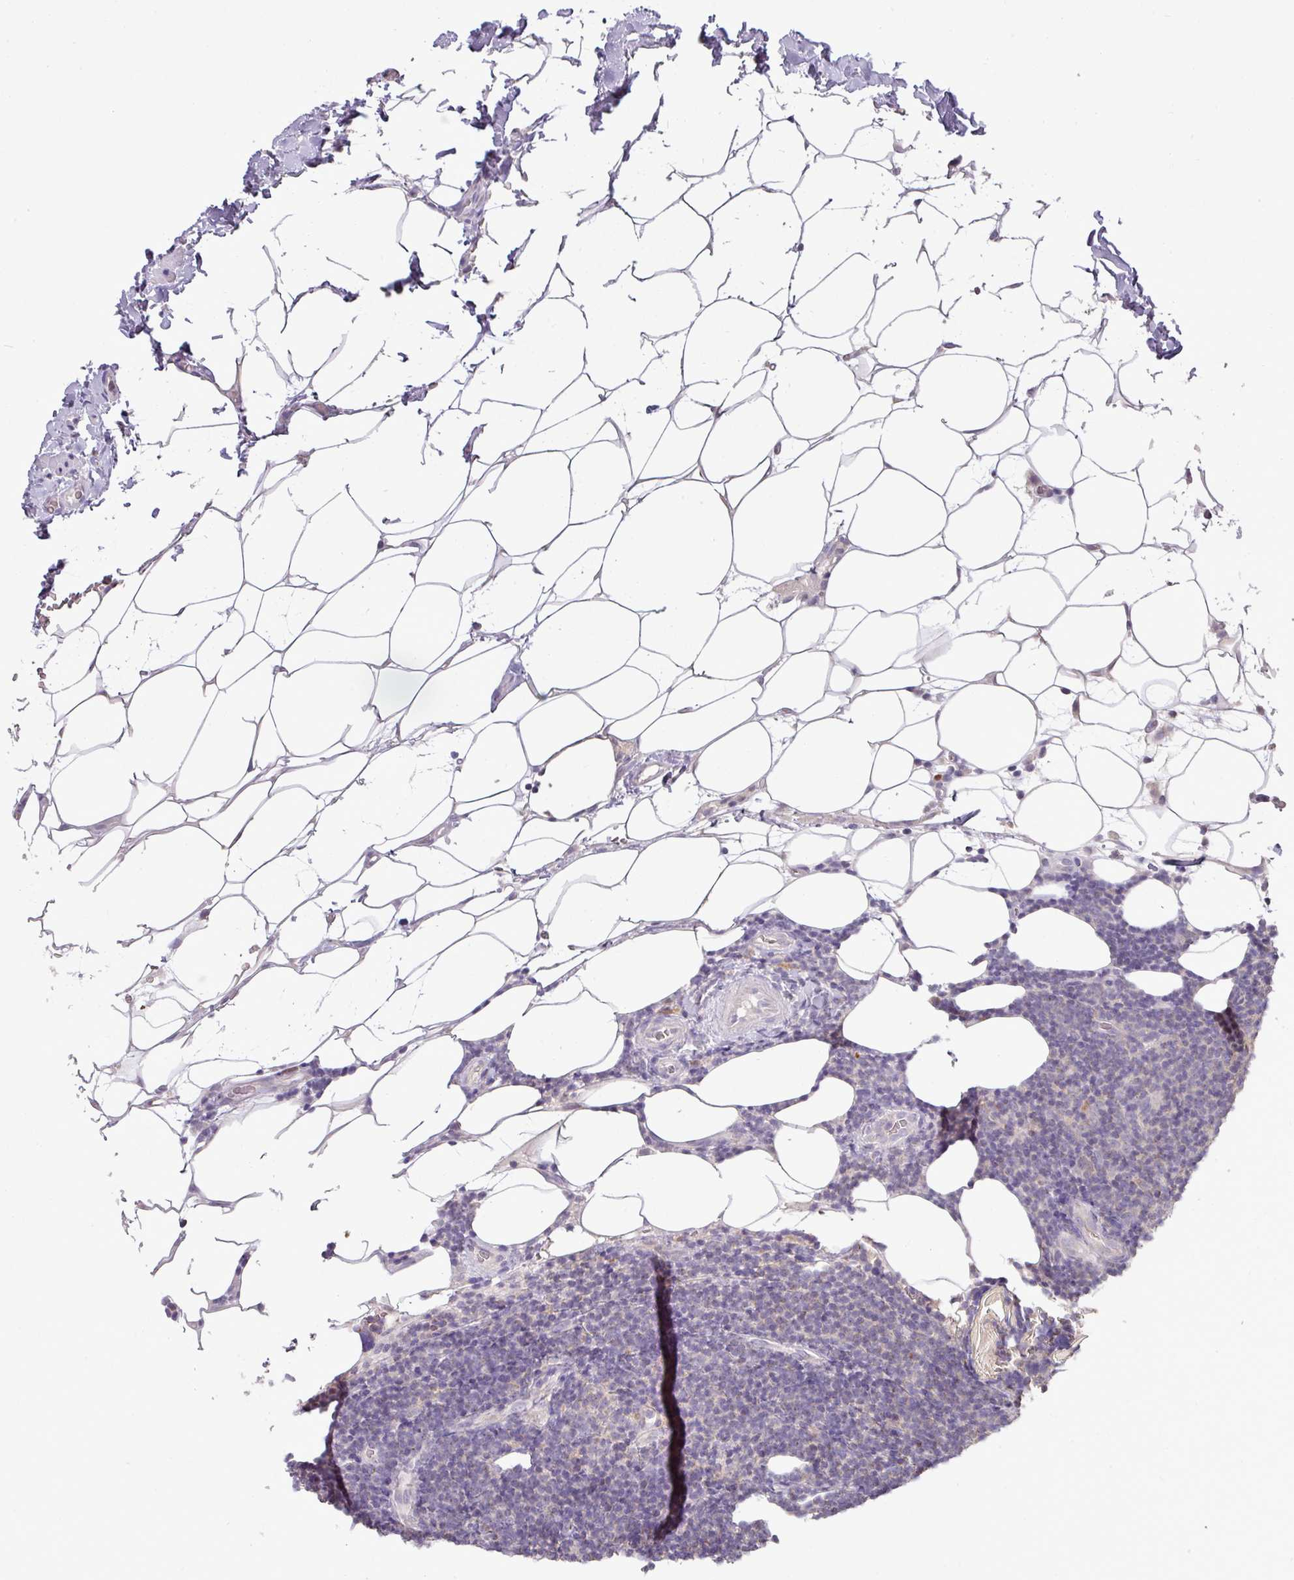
{"staining": {"intensity": "negative", "quantity": "none", "location": "none"}, "tissue": "lymphoma", "cell_type": "Tumor cells", "image_type": "cancer", "snomed": [{"axis": "morphology", "description": "Malignant lymphoma, non-Hodgkin's type, Low grade"}, {"axis": "topography", "description": "Lymph node"}], "caption": "An IHC micrograph of lymphoma is shown. There is no staining in tumor cells of lymphoma. The staining is performed using DAB (3,3'-diaminobenzidine) brown chromogen with nuclei counter-stained in using hematoxylin.", "gene": "TRAPPC1", "patient": {"sex": "male", "age": 66}}